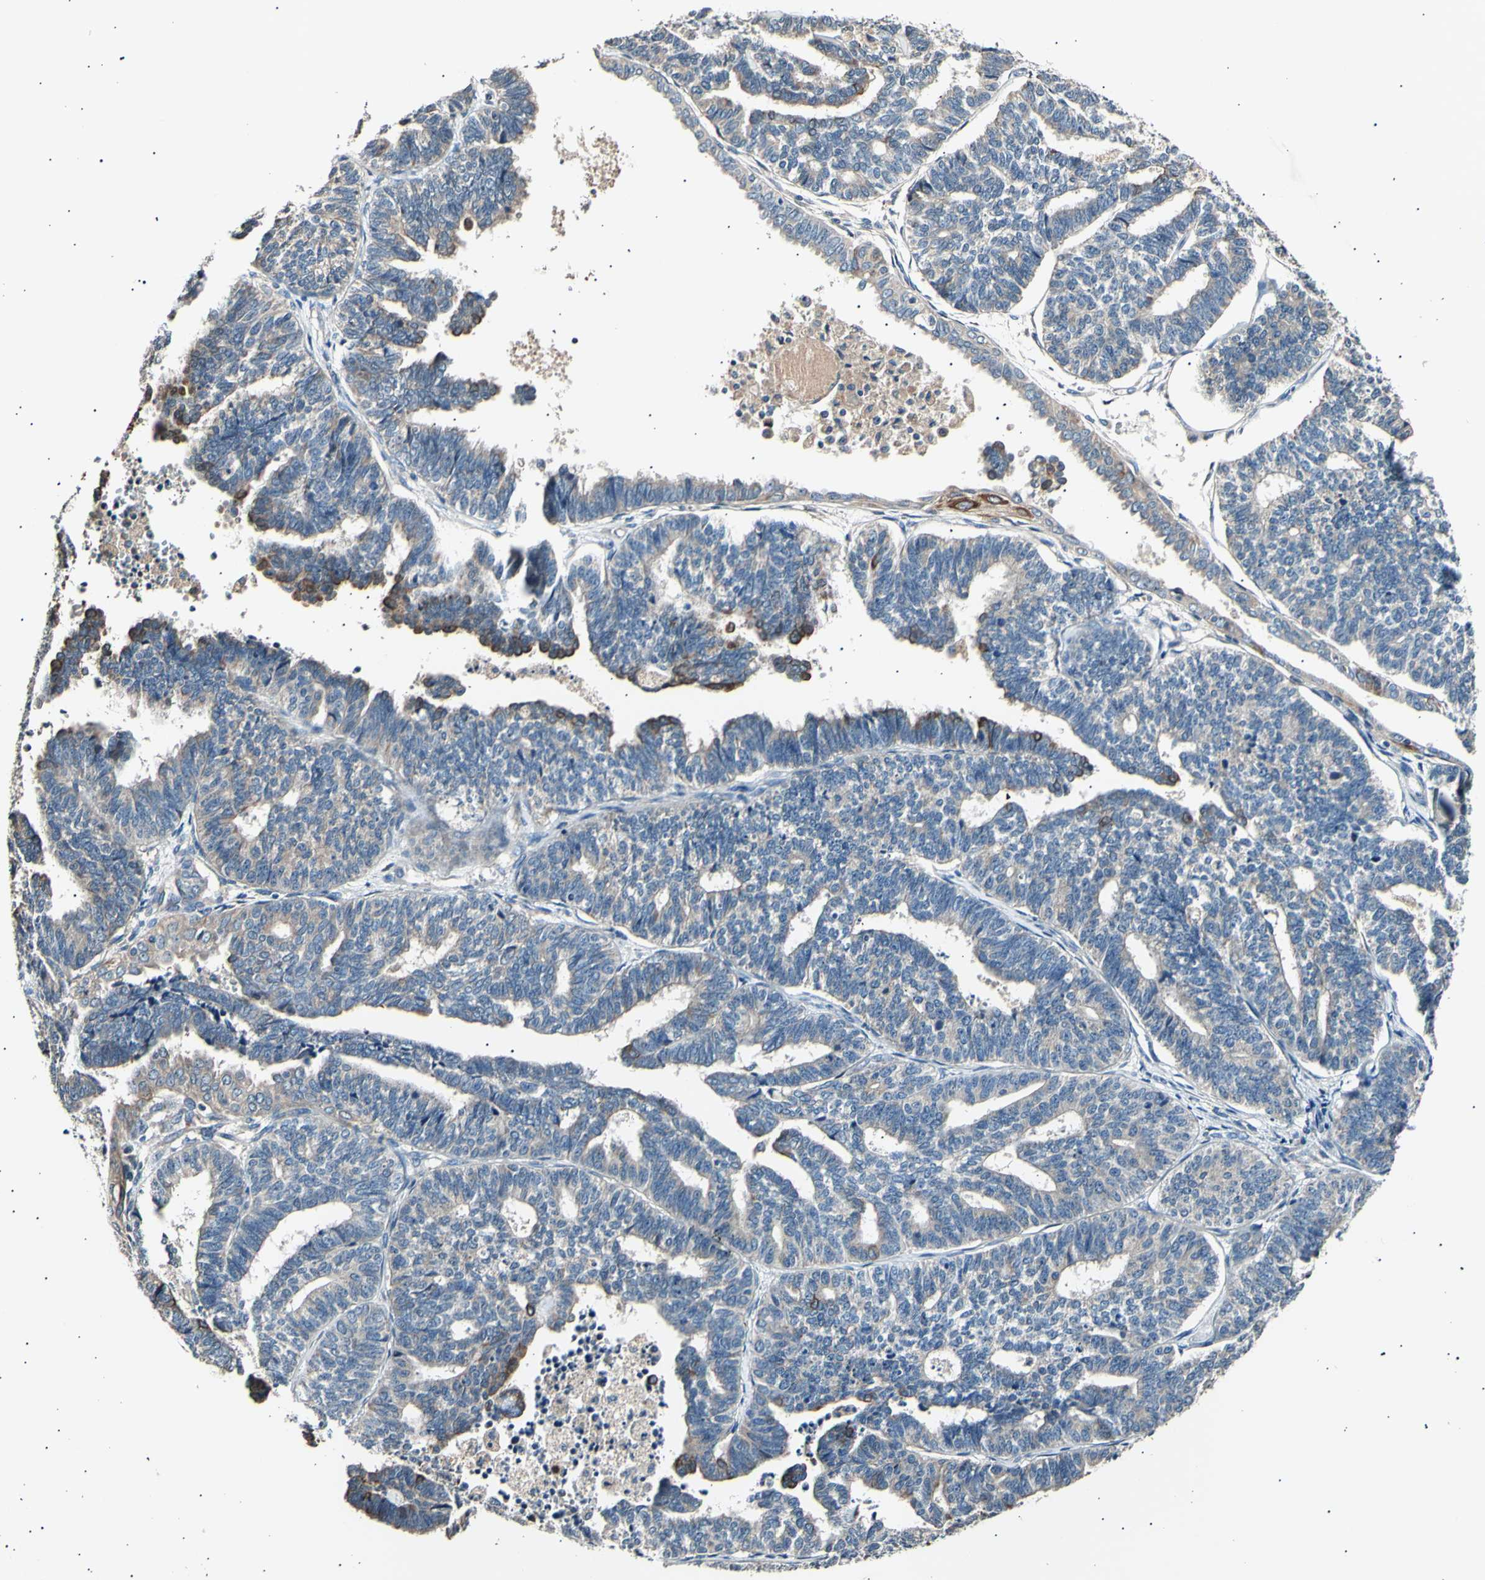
{"staining": {"intensity": "weak", "quantity": ">75%", "location": "cytoplasmic/membranous"}, "tissue": "endometrial cancer", "cell_type": "Tumor cells", "image_type": "cancer", "snomed": [{"axis": "morphology", "description": "Adenocarcinoma, NOS"}, {"axis": "topography", "description": "Endometrium"}], "caption": "Adenocarcinoma (endometrial) tissue reveals weak cytoplasmic/membranous positivity in about >75% of tumor cells, visualized by immunohistochemistry.", "gene": "ITGA6", "patient": {"sex": "female", "age": 70}}